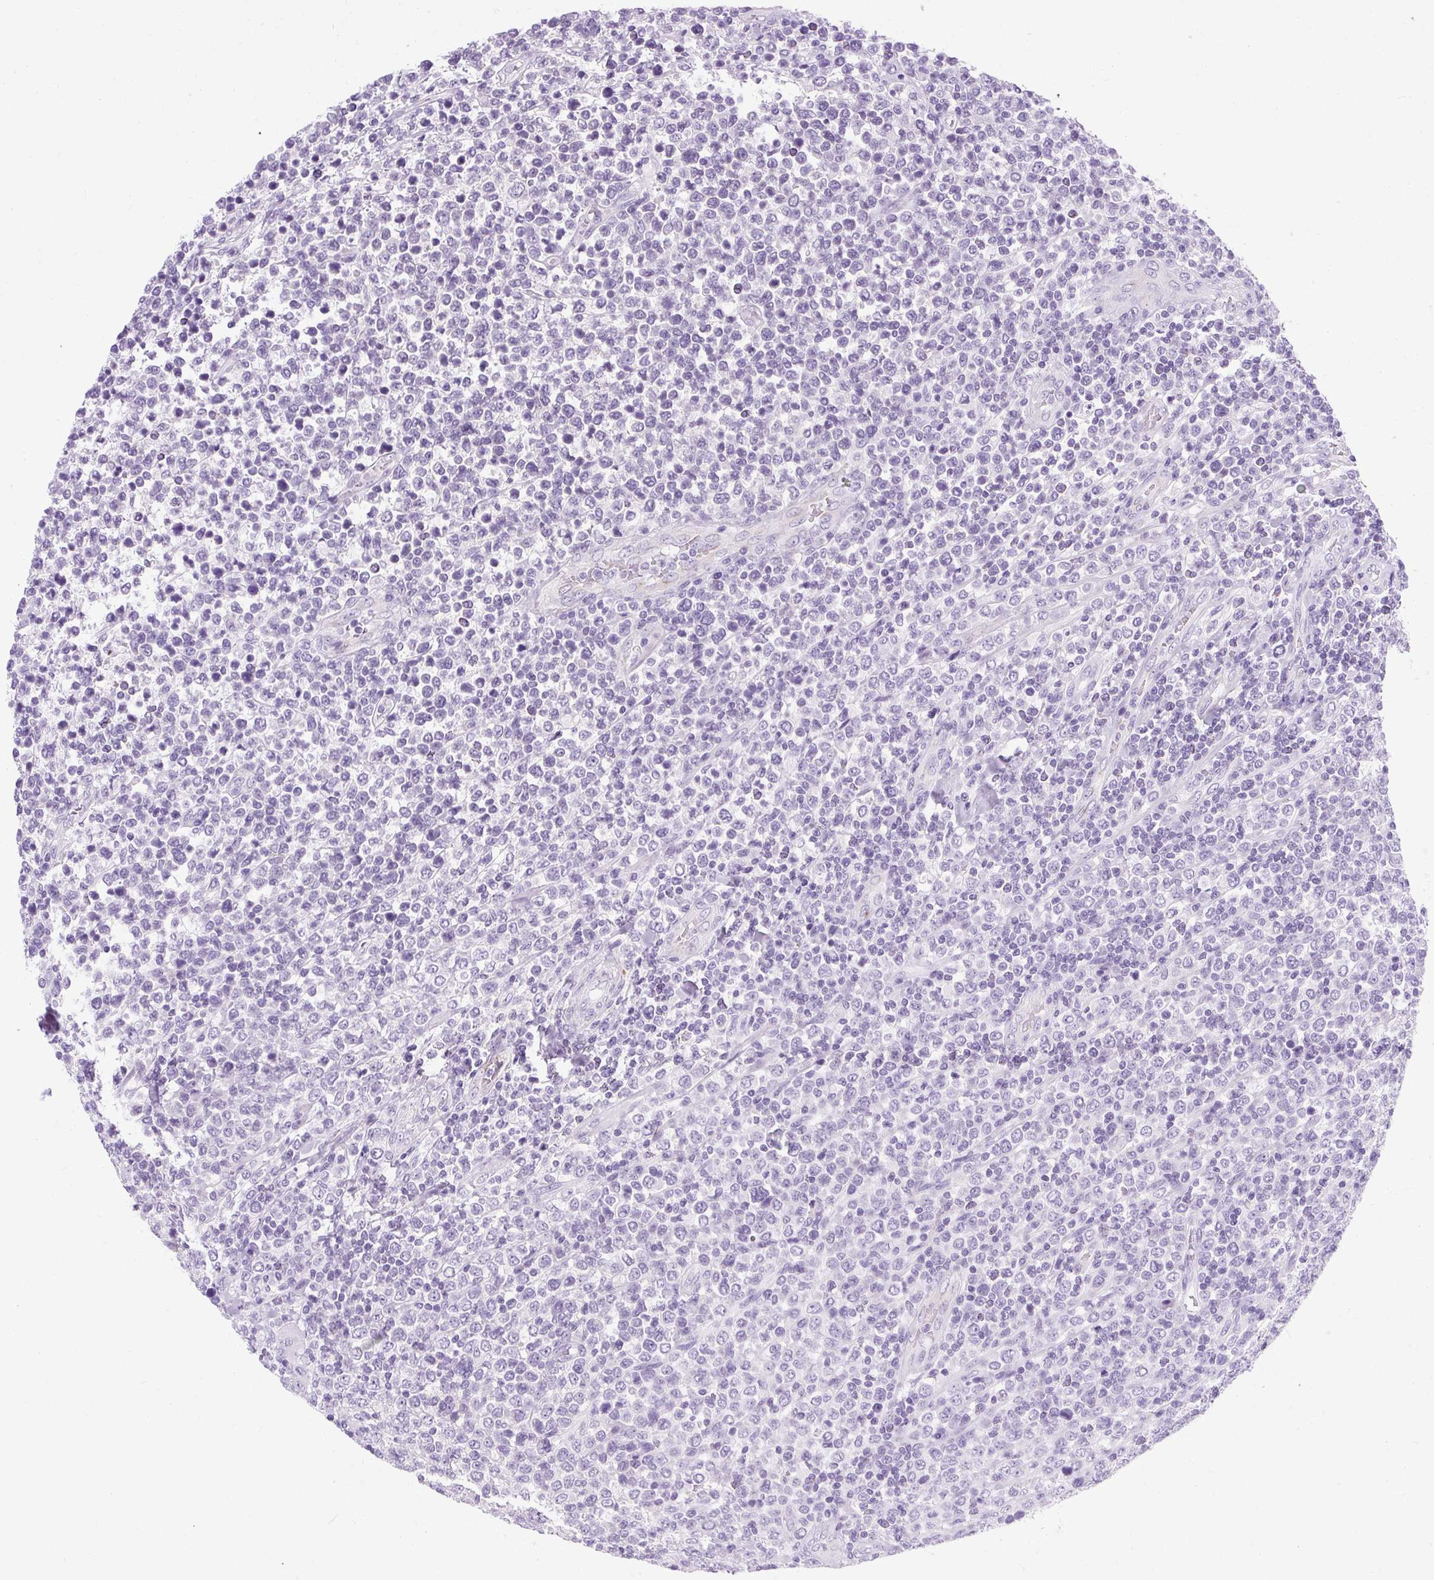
{"staining": {"intensity": "negative", "quantity": "none", "location": "none"}, "tissue": "lymphoma", "cell_type": "Tumor cells", "image_type": "cancer", "snomed": [{"axis": "morphology", "description": "Malignant lymphoma, non-Hodgkin's type, High grade"}, {"axis": "topography", "description": "Soft tissue"}], "caption": "Tumor cells show no significant staining in malignant lymphoma, non-Hodgkin's type (high-grade).", "gene": "B3GNT4", "patient": {"sex": "female", "age": 56}}